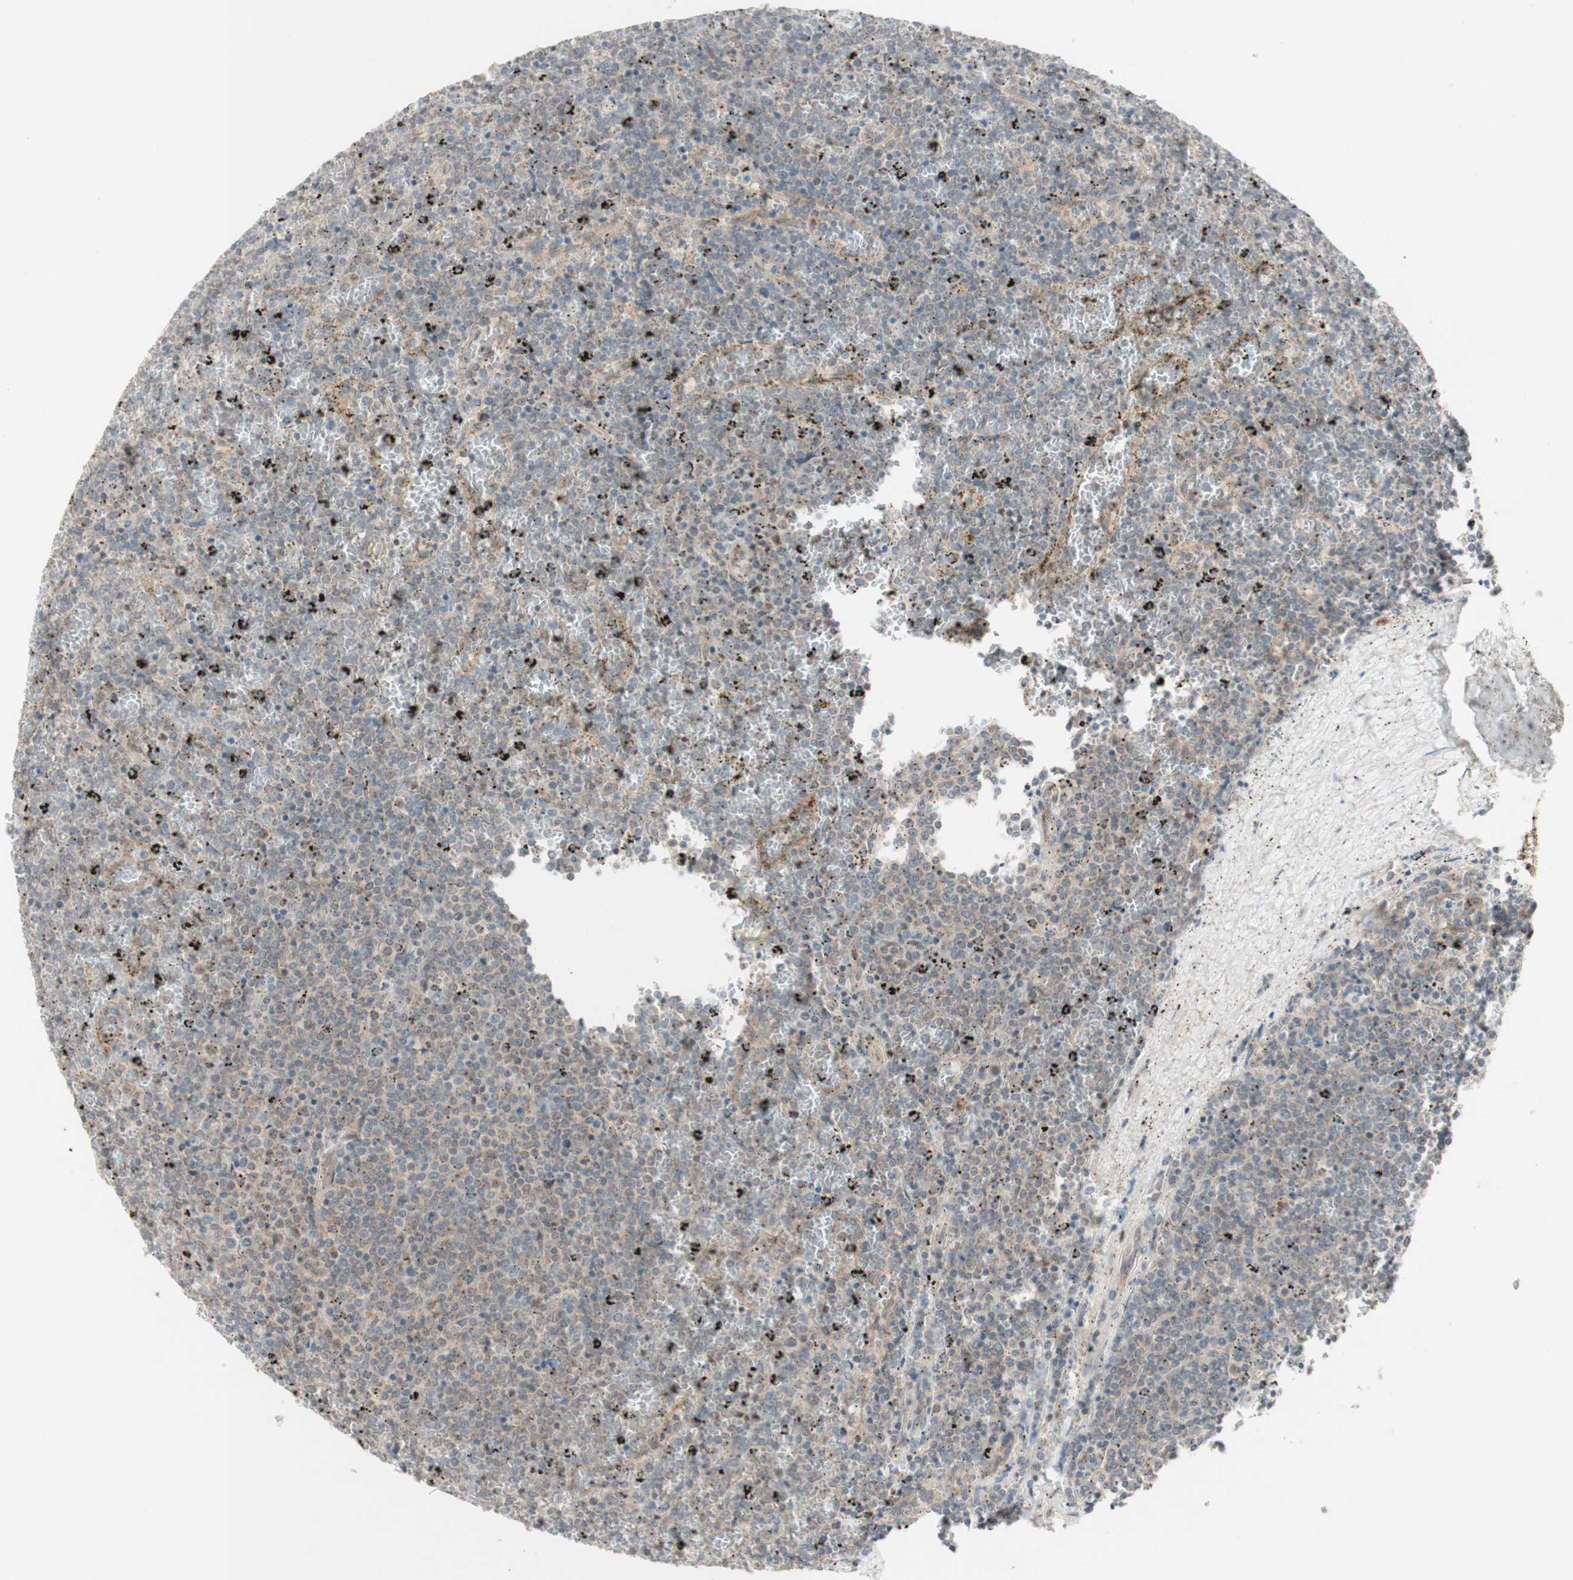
{"staining": {"intensity": "moderate", "quantity": ">75%", "location": "cytoplasmic/membranous"}, "tissue": "lymphoma", "cell_type": "Tumor cells", "image_type": "cancer", "snomed": [{"axis": "morphology", "description": "Malignant lymphoma, non-Hodgkin's type, Low grade"}, {"axis": "topography", "description": "Spleen"}], "caption": "Immunohistochemical staining of human lymphoma shows medium levels of moderate cytoplasmic/membranous positivity in approximately >75% of tumor cells.", "gene": "CYLD", "patient": {"sex": "female", "age": 77}}